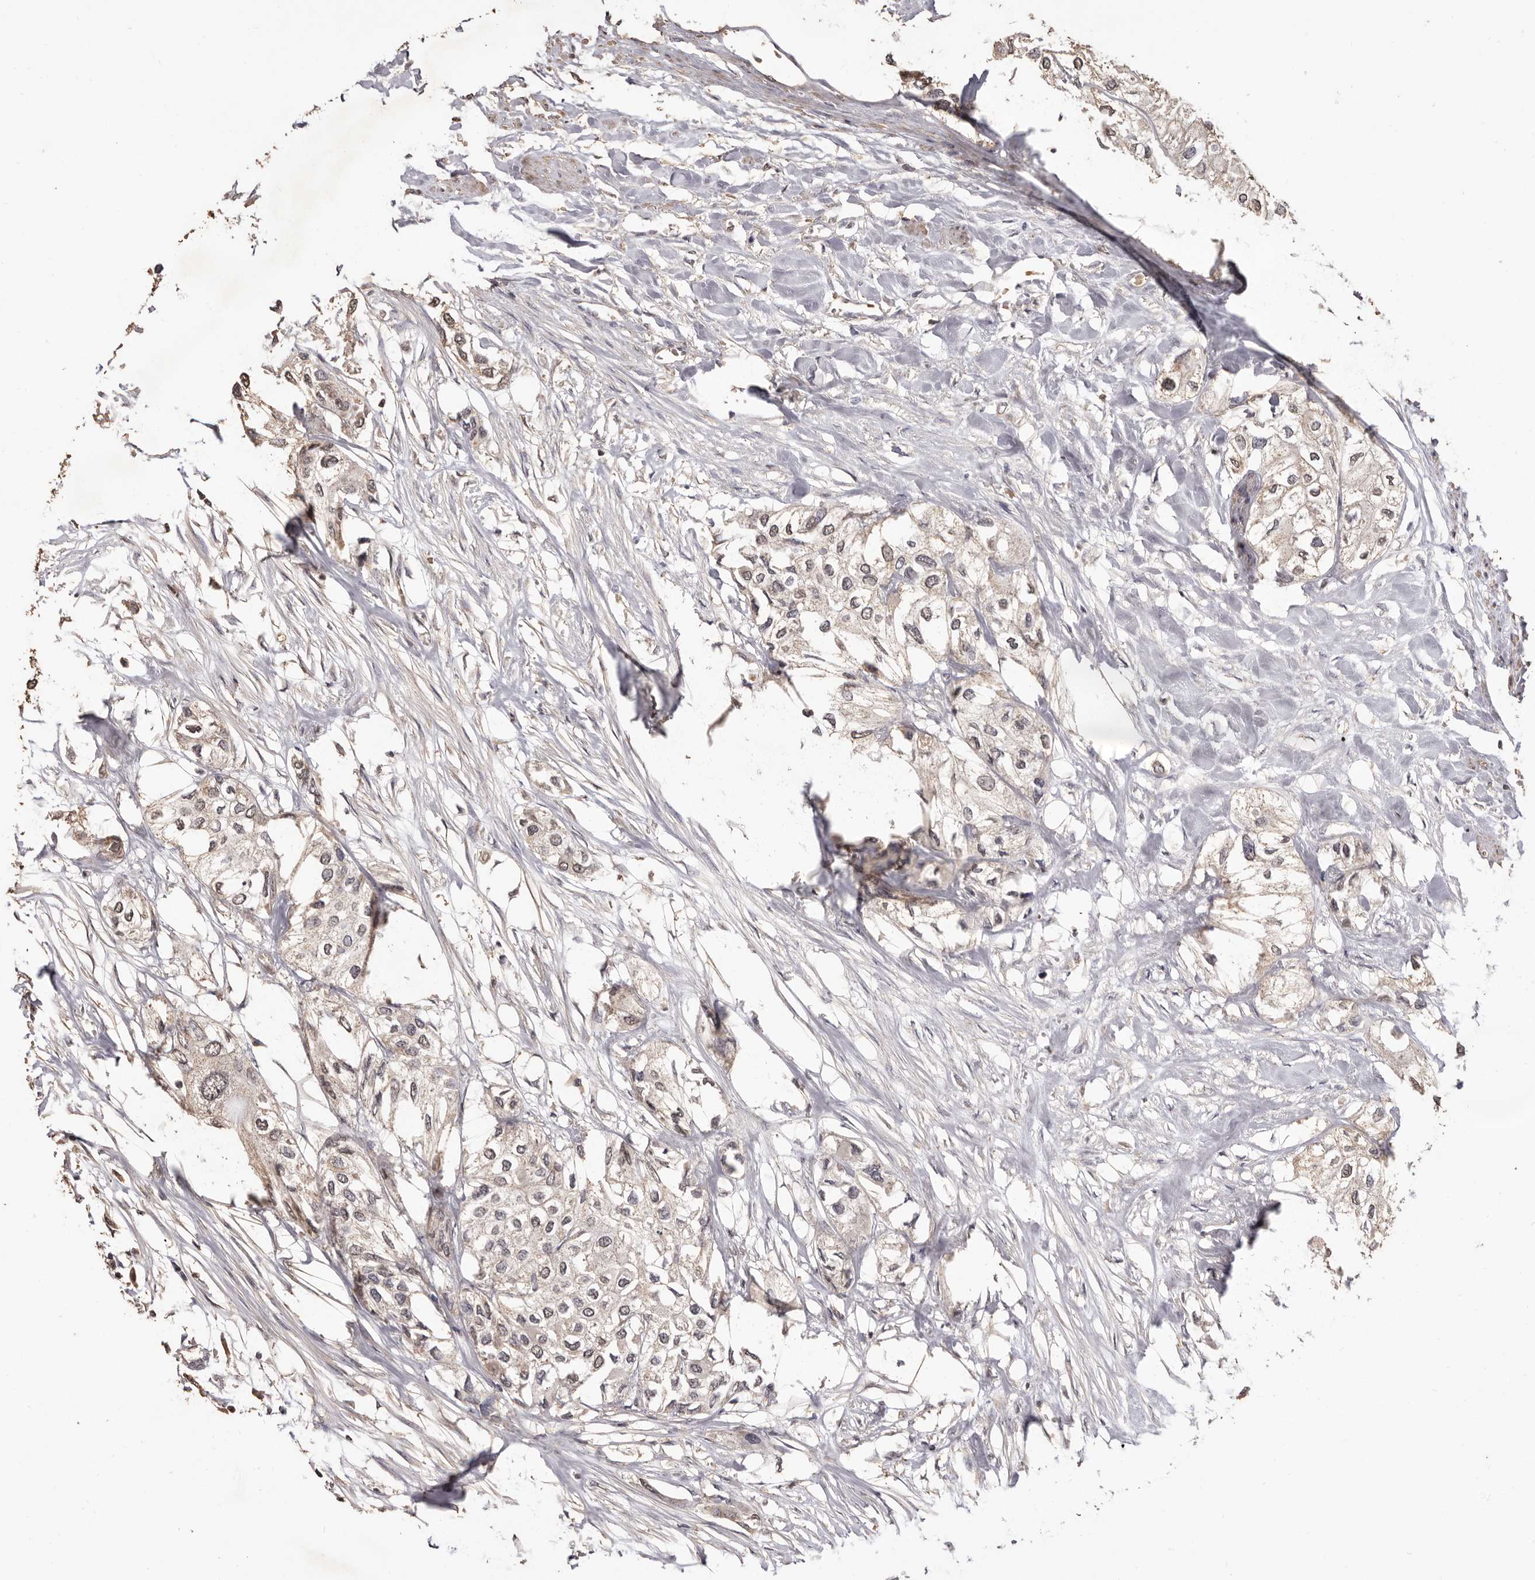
{"staining": {"intensity": "weak", "quantity": "25%-75%", "location": "cytoplasmic/membranous,nuclear"}, "tissue": "urothelial cancer", "cell_type": "Tumor cells", "image_type": "cancer", "snomed": [{"axis": "morphology", "description": "Urothelial carcinoma, High grade"}, {"axis": "topography", "description": "Urinary bladder"}], "caption": "Protein staining exhibits weak cytoplasmic/membranous and nuclear positivity in about 25%-75% of tumor cells in urothelial carcinoma (high-grade). Using DAB (3,3'-diaminobenzidine) (brown) and hematoxylin (blue) stains, captured at high magnification using brightfield microscopy.", "gene": "INAVA", "patient": {"sex": "male", "age": 64}}